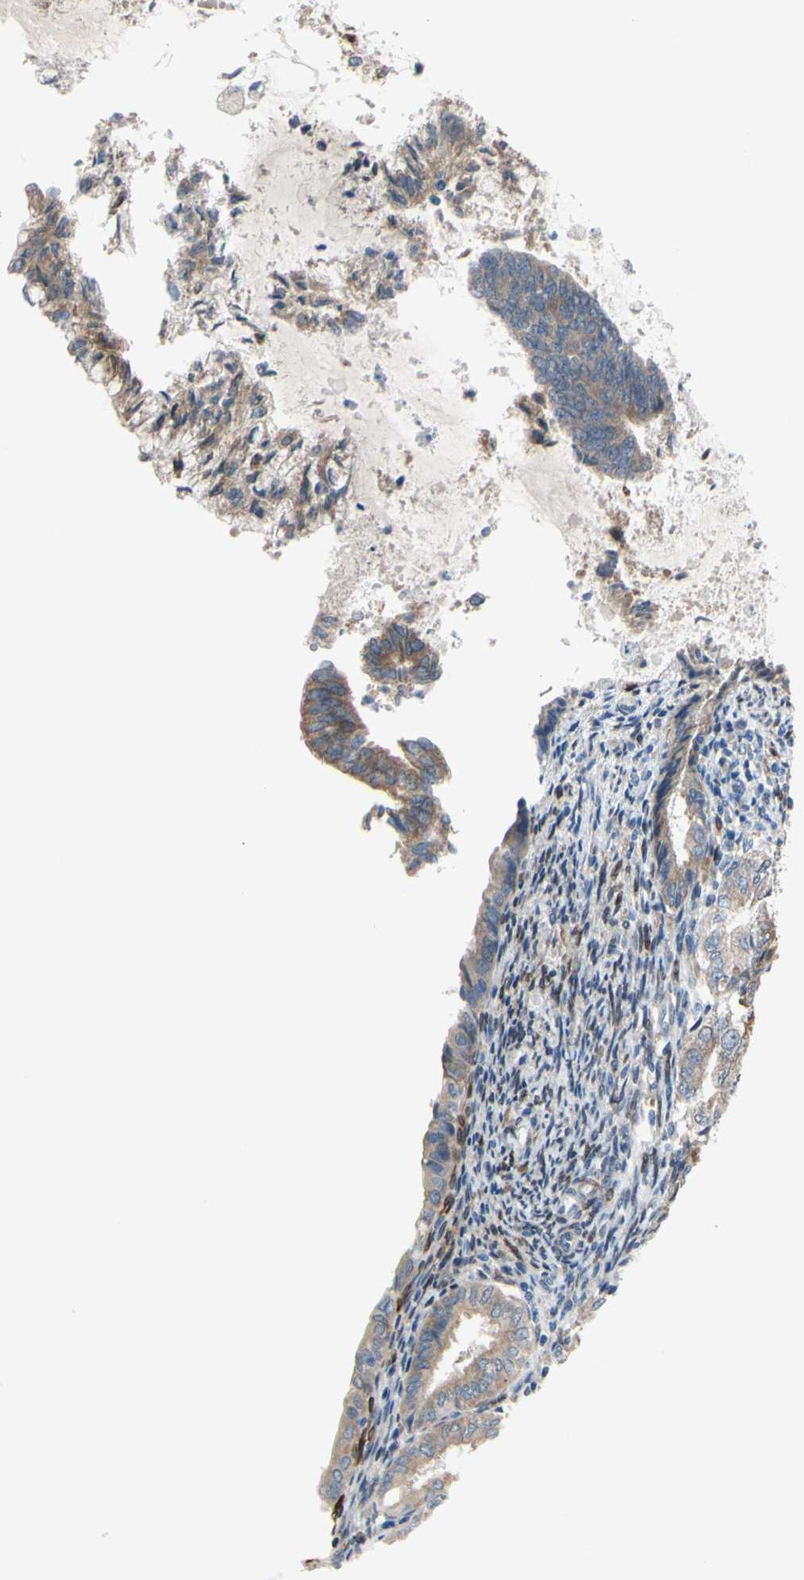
{"staining": {"intensity": "weak", "quantity": ">75%", "location": "cytoplasmic/membranous"}, "tissue": "endometrial cancer", "cell_type": "Tumor cells", "image_type": "cancer", "snomed": [{"axis": "morphology", "description": "Adenocarcinoma, NOS"}, {"axis": "topography", "description": "Endometrium"}], "caption": "This histopathology image demonstrates immunohistochemistry staining of human endometrial cancer (adenocarcinoma), with low weak cytoplasmic/membranous staining in approximately >75% of tumor cells.", "gene": "PRXL2A", "patient": {"sex": "female", "age": 86}}